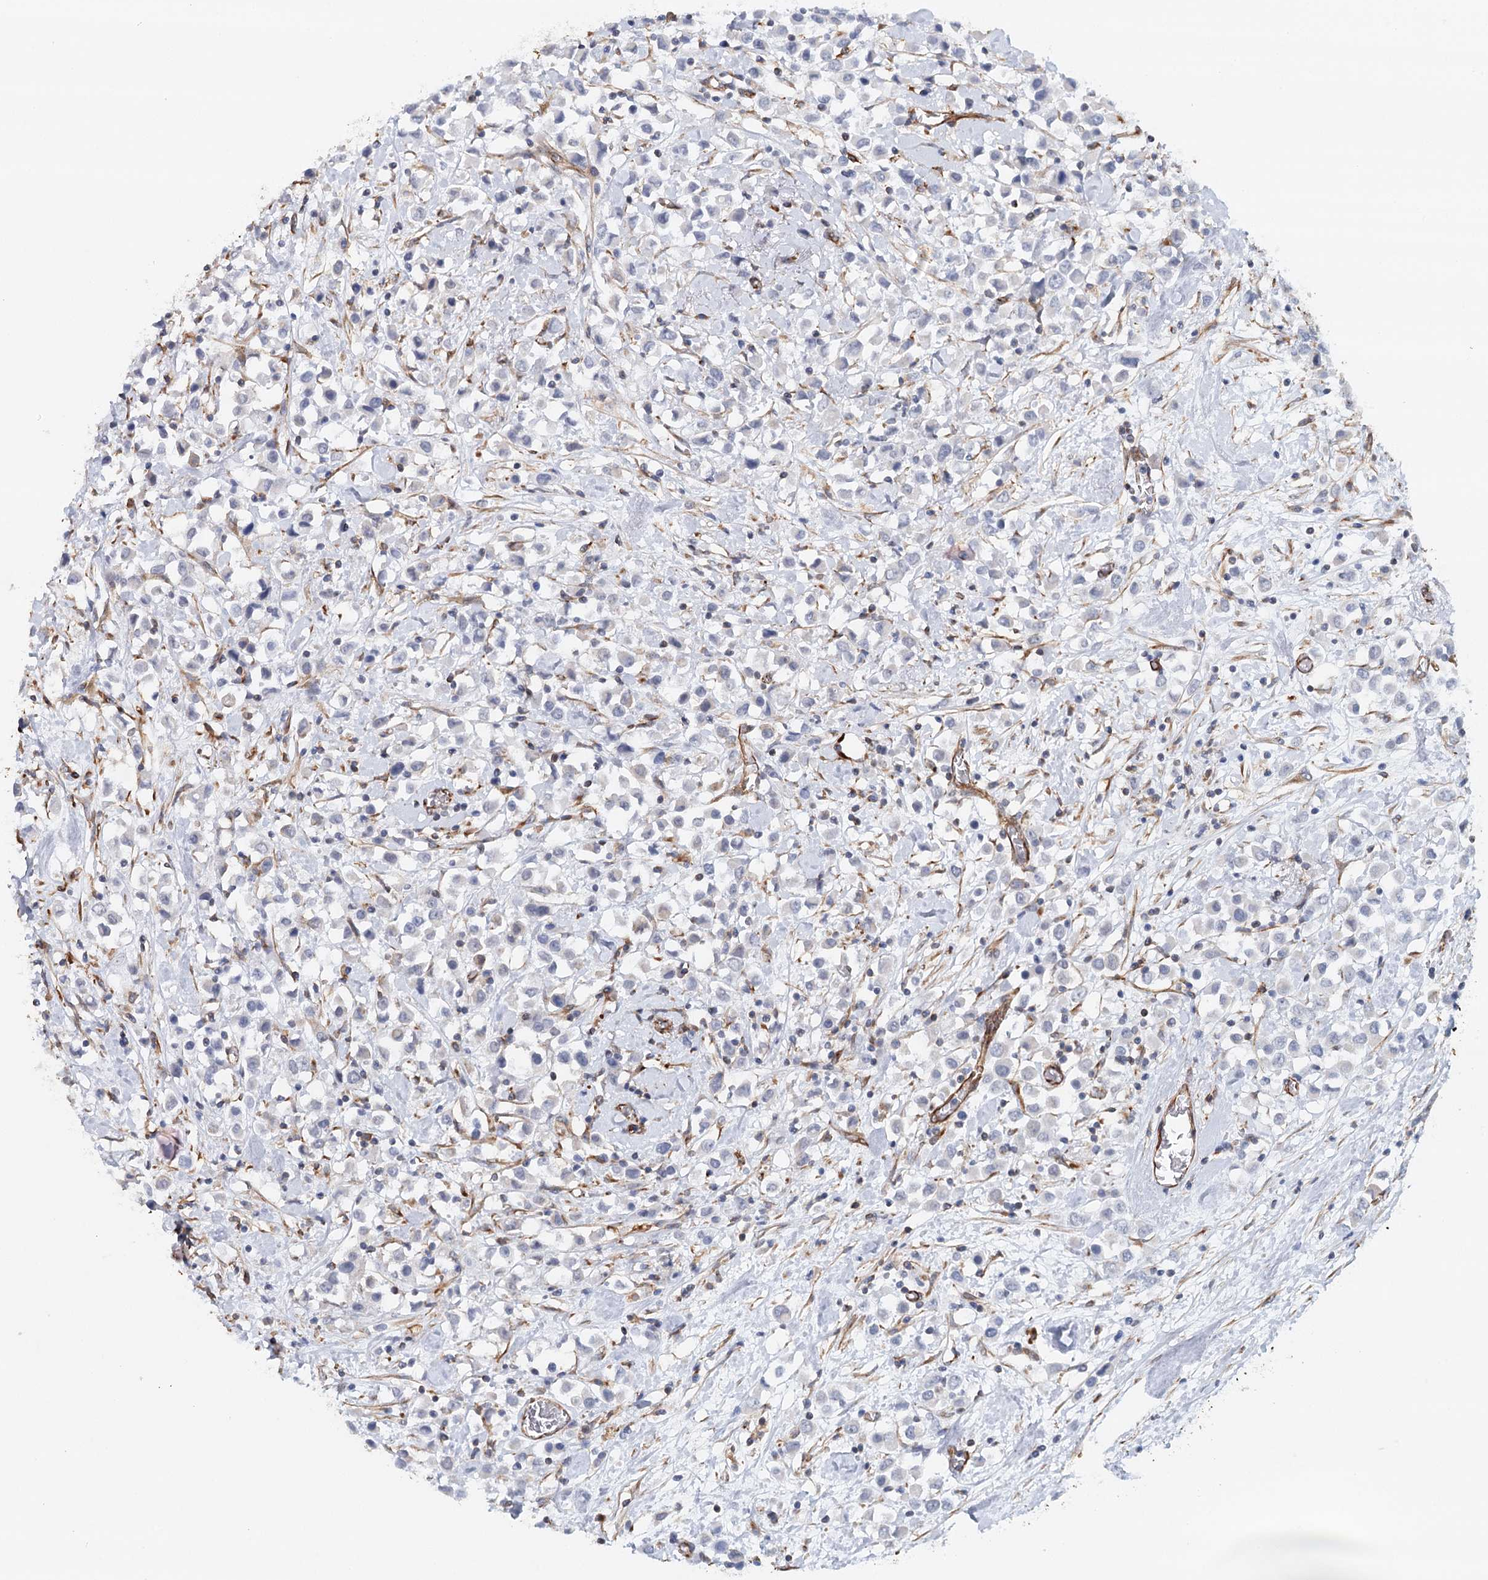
{"staining": {"intensity": "negative", "quantity": "none", "location": "none"}, "tissue": "breast cancer", "cell_type": "Tumor cells", "image_type": "cancer", "snomed": [{"axis": "morphology", "description": "Duct carcinoma"}, {"axis": "topography", "description": "Breast"}], "caption": "IHC photomicrograph of neoplastic tissue: breast cancer stained with DAB demonstrates no significant protein staining in tumor cells. (Stains: DAB (3,3'-diaminobenzidine) immunohistochemistry with hematoxylin counter stain, Microscopy: brightfield microscopy at high magnification).", "gene": "SYNPO", "patient": {"sex": "female", "age": 61}}